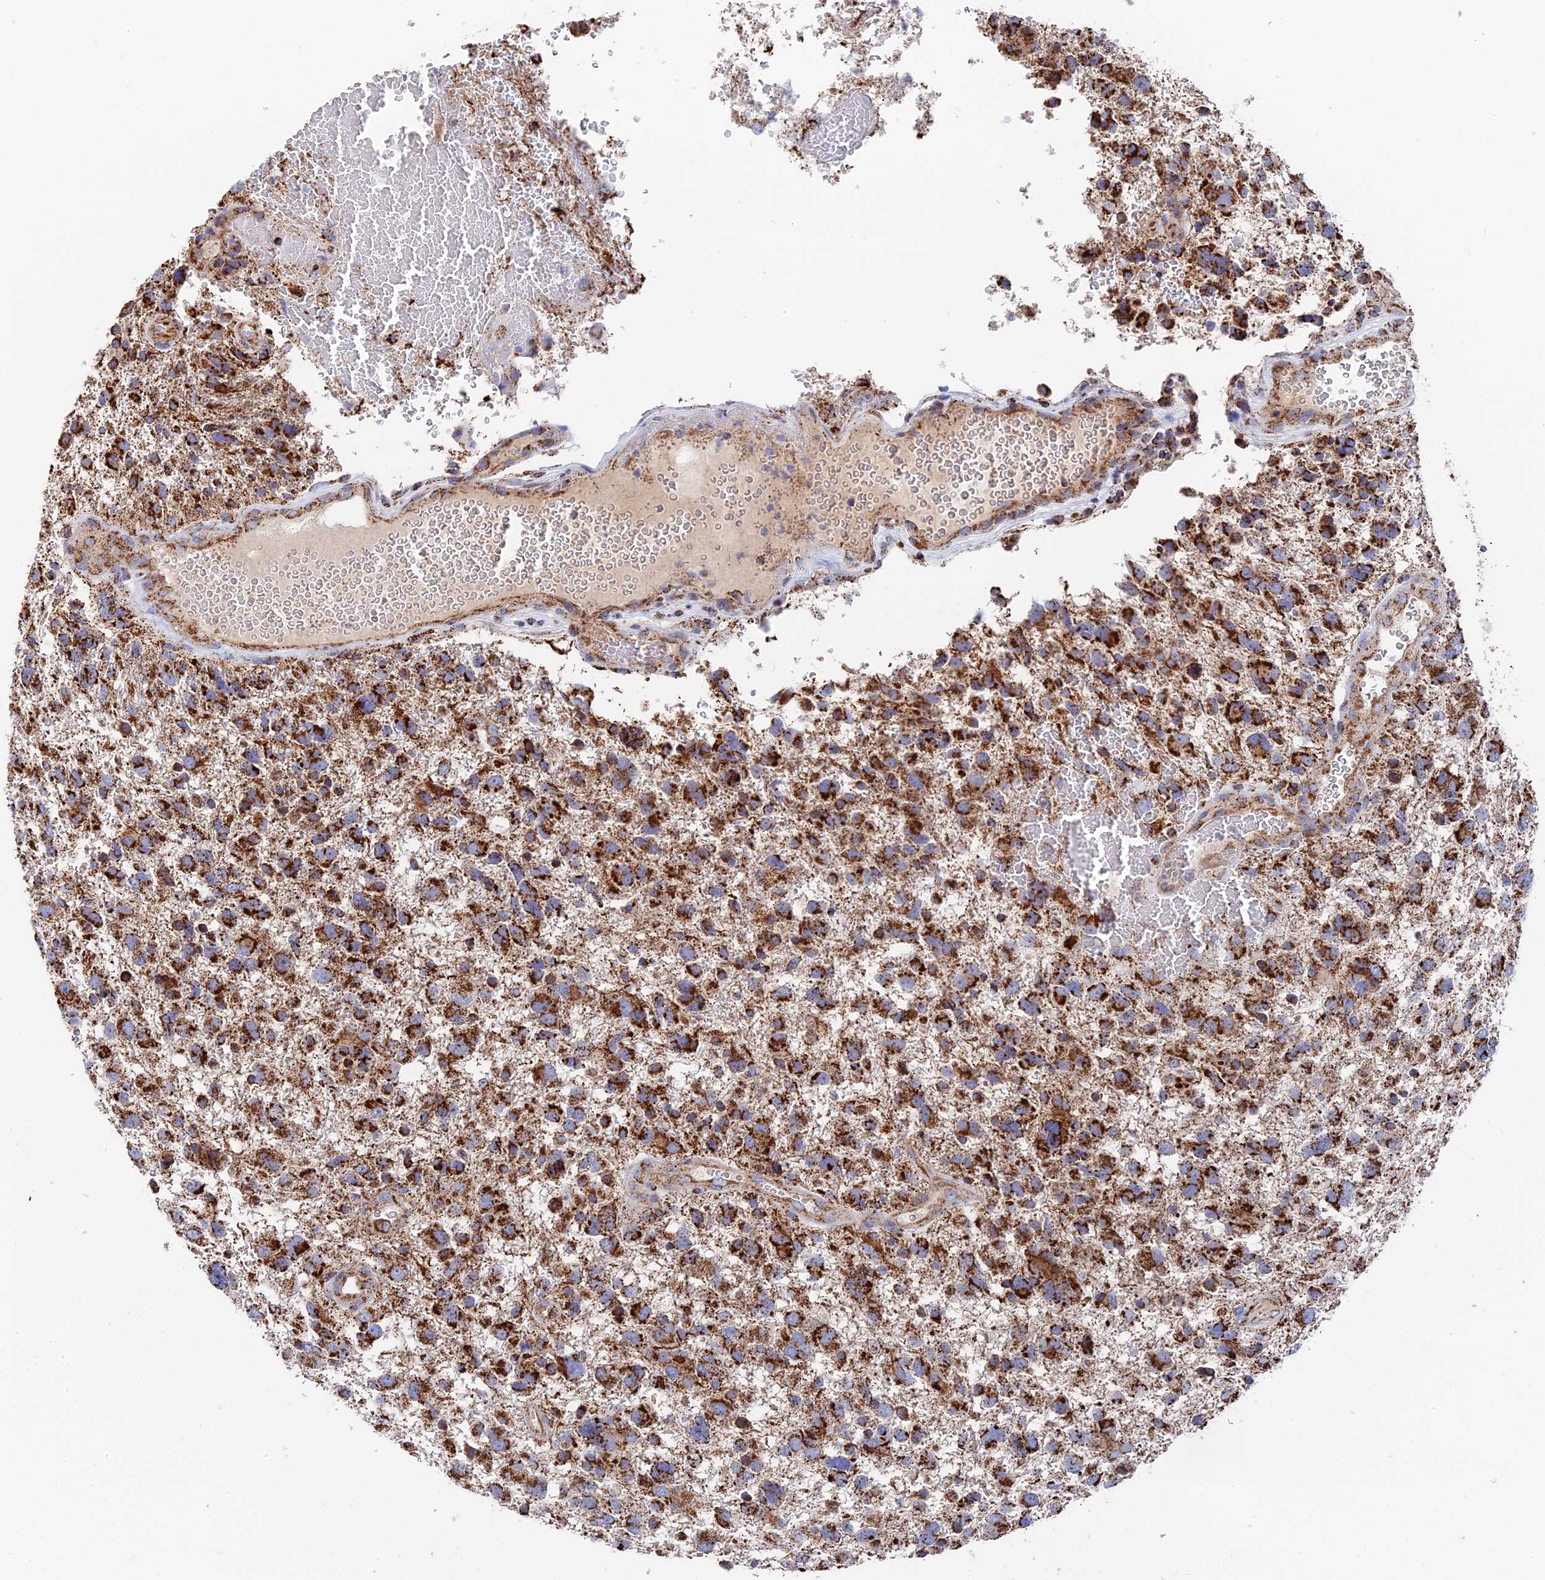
{"staining": {"intensity": "strong", "quantity": ">75%", "location": "cytoplasmic/membranous"}, "tissue": "glioma", "cell_type": "Tumor cells", "image_type": "cancer", "snomed": [{"axis": "morphology", "description": "Glioma, malignant, High grade"}, {"axis": "topography", "description": "Brain"}], "caption": "Immunohistochemistry (IHC) micrograph of human malignant high-grade glioma stained for a protein (brown), which shows high levels of strong cytoplasmic/membranous positivity in about >75% of tumor cells.", "gene": "HAUS8", "patient": {"sex": "male", "age": 61}}